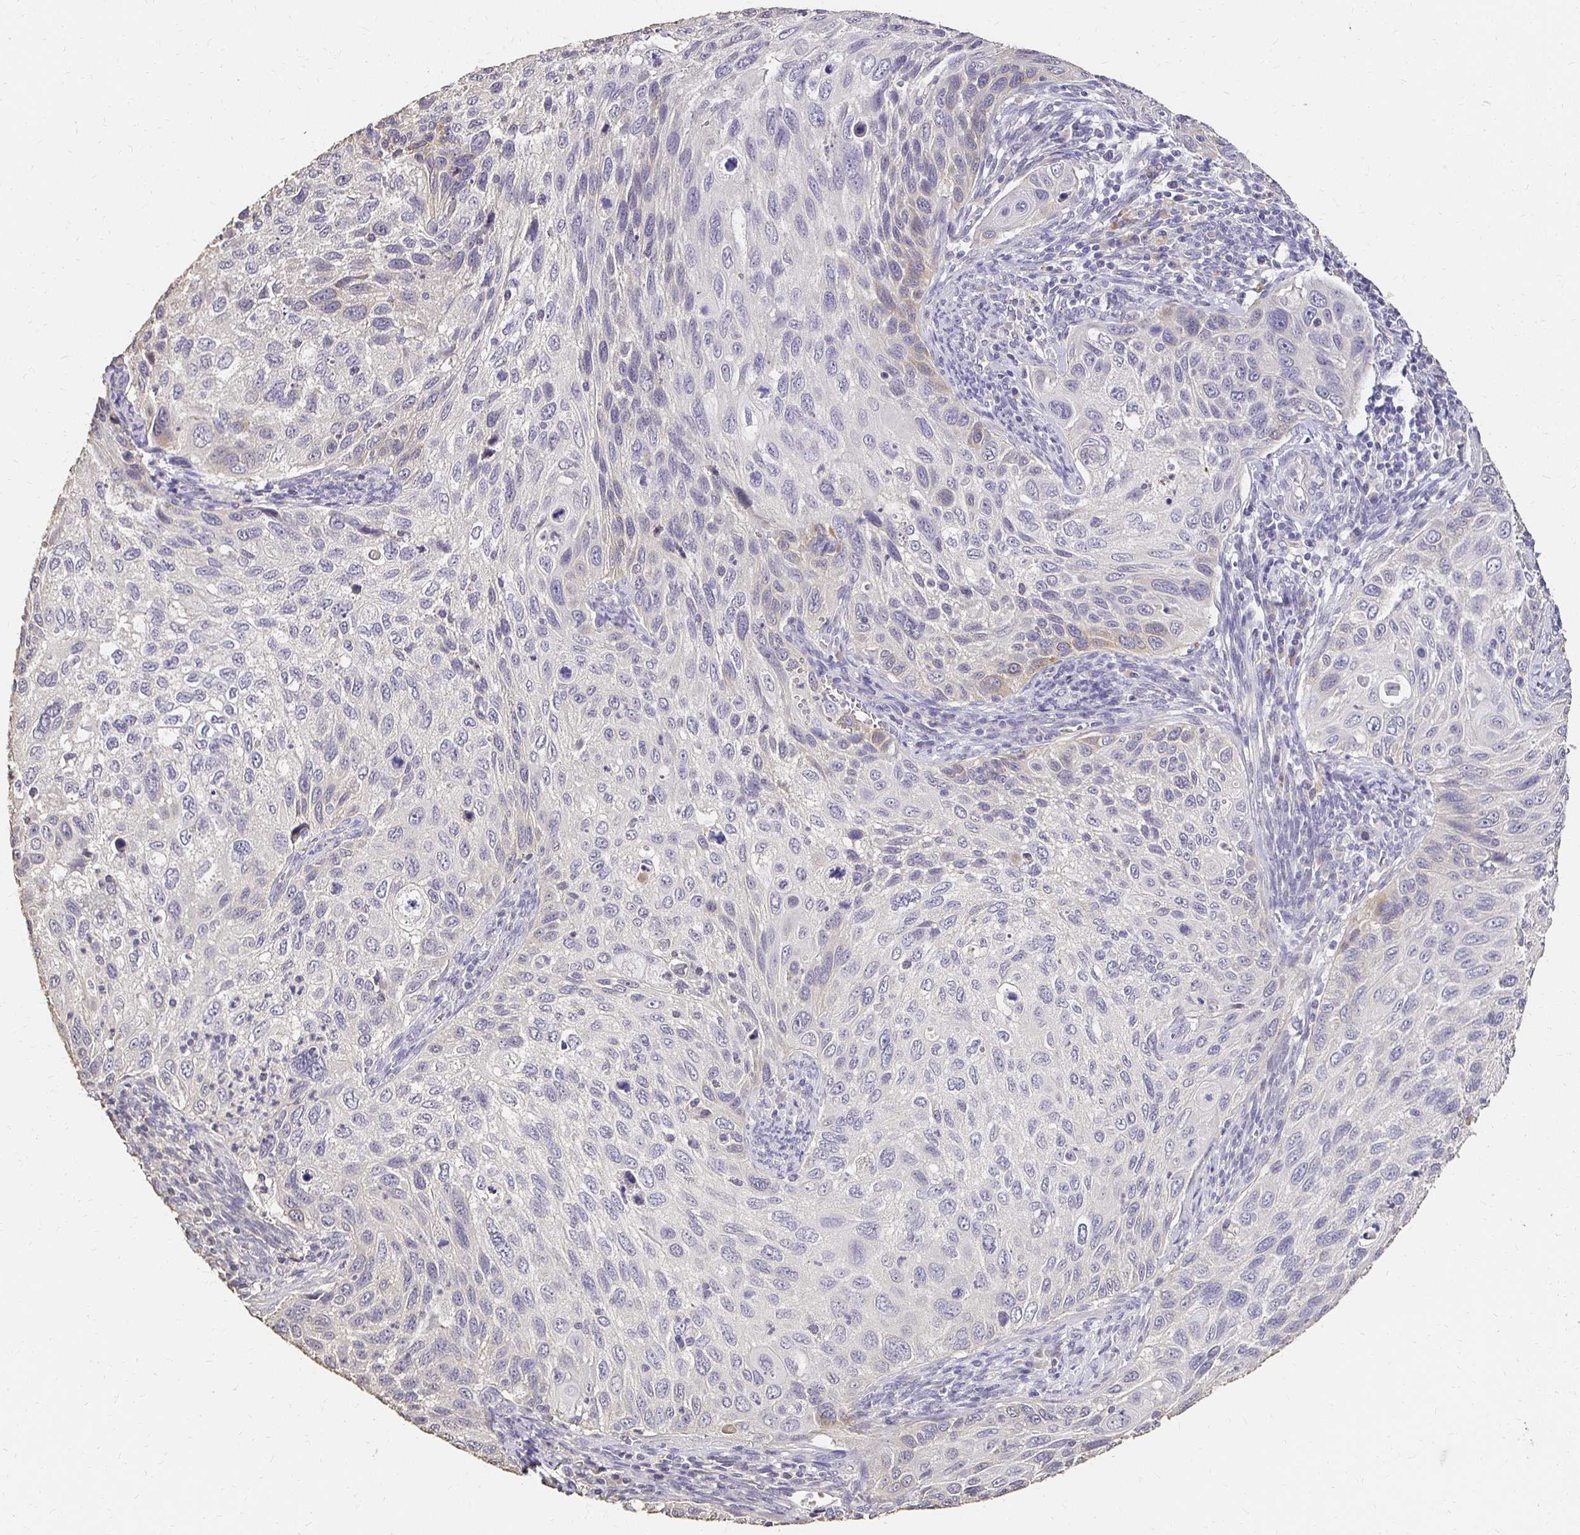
{"staining": {"intensity": "weak", "quantity": "<25%", "location": "cytoplasmic/membranous"}, "tissue": "cervical cancer", "cell_type": "Tumor cells", "image_type": "cancer", "snomed": [{"axis": "morphology", "description": "Squamous cell carcinoma, NOS"}, {"axis": "topography", "description": "Cervix"}], "caption": "Immunohistochemistry image of squamous cell carcinoma (cervical) stained for a protein (brown), which reveals no positivity in tumor cells. (DAB (3,3'-diaminobenzidine) IHC with hematoxylin counter stain).", "gene": "UGT1A6", "patient": {"sex": "female", "age": 70}}